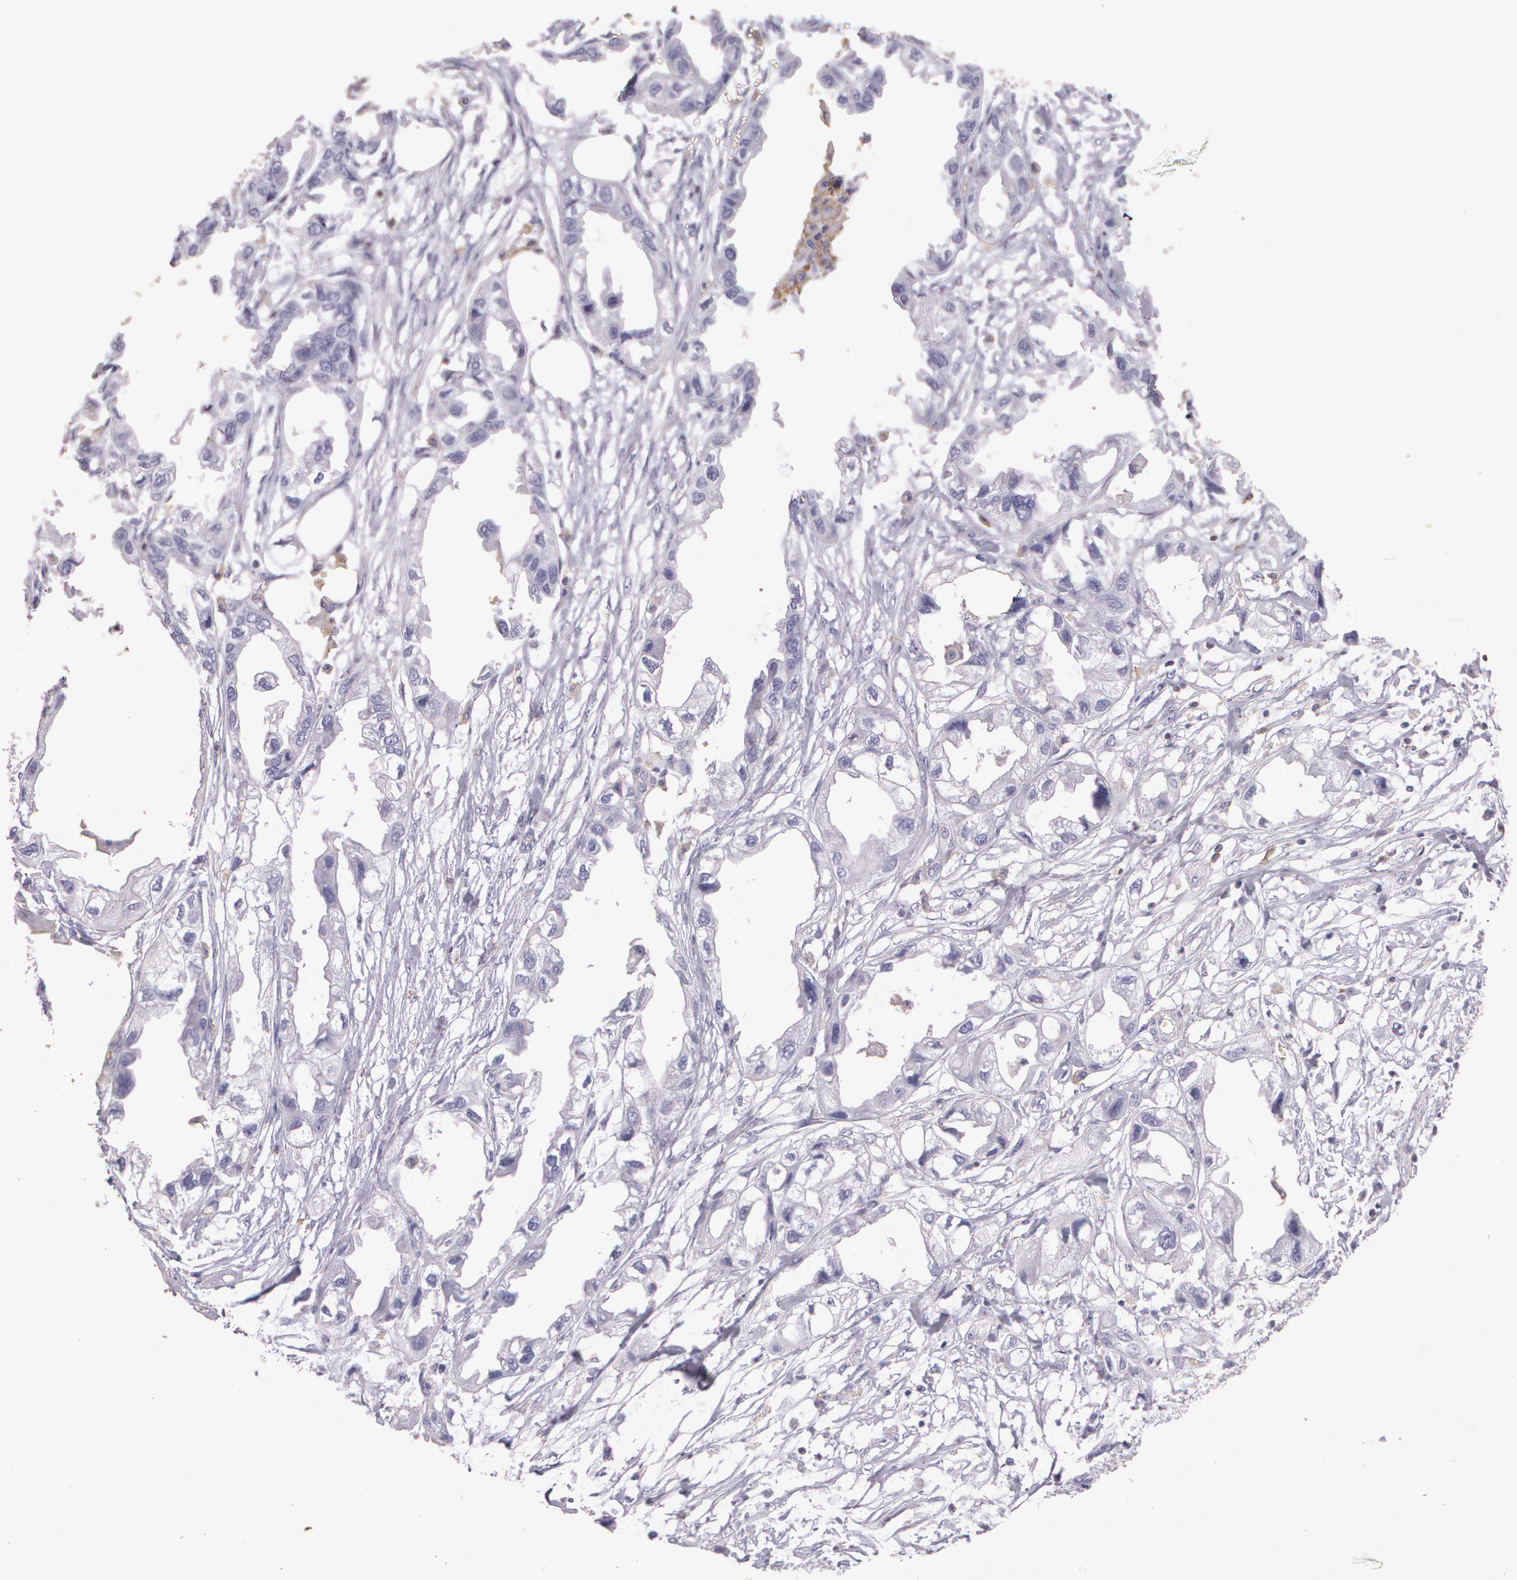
{"staining": {"intensity": "negative", "quantity": "none", "location": "none"}, "tissue": "endometrial cancer", "cell_type": "Tumor cells", "image_type": "cancer", "snomed": [{"axis": "morphology", "description": "Adenocarcinoma, NOS"}, {"axis": "topography", "description": "Endometrium"}], "caption": "Immunohistochemistry micrograph of endometrial adenocarcinoma stained for a protein (brown), which reveals no expression in tumor cells. (DAB IHC visualized using brightfield microscopy, high magnification).", "gene": "TGFBR1", "patient": {"sex": "female", "age": 79}}